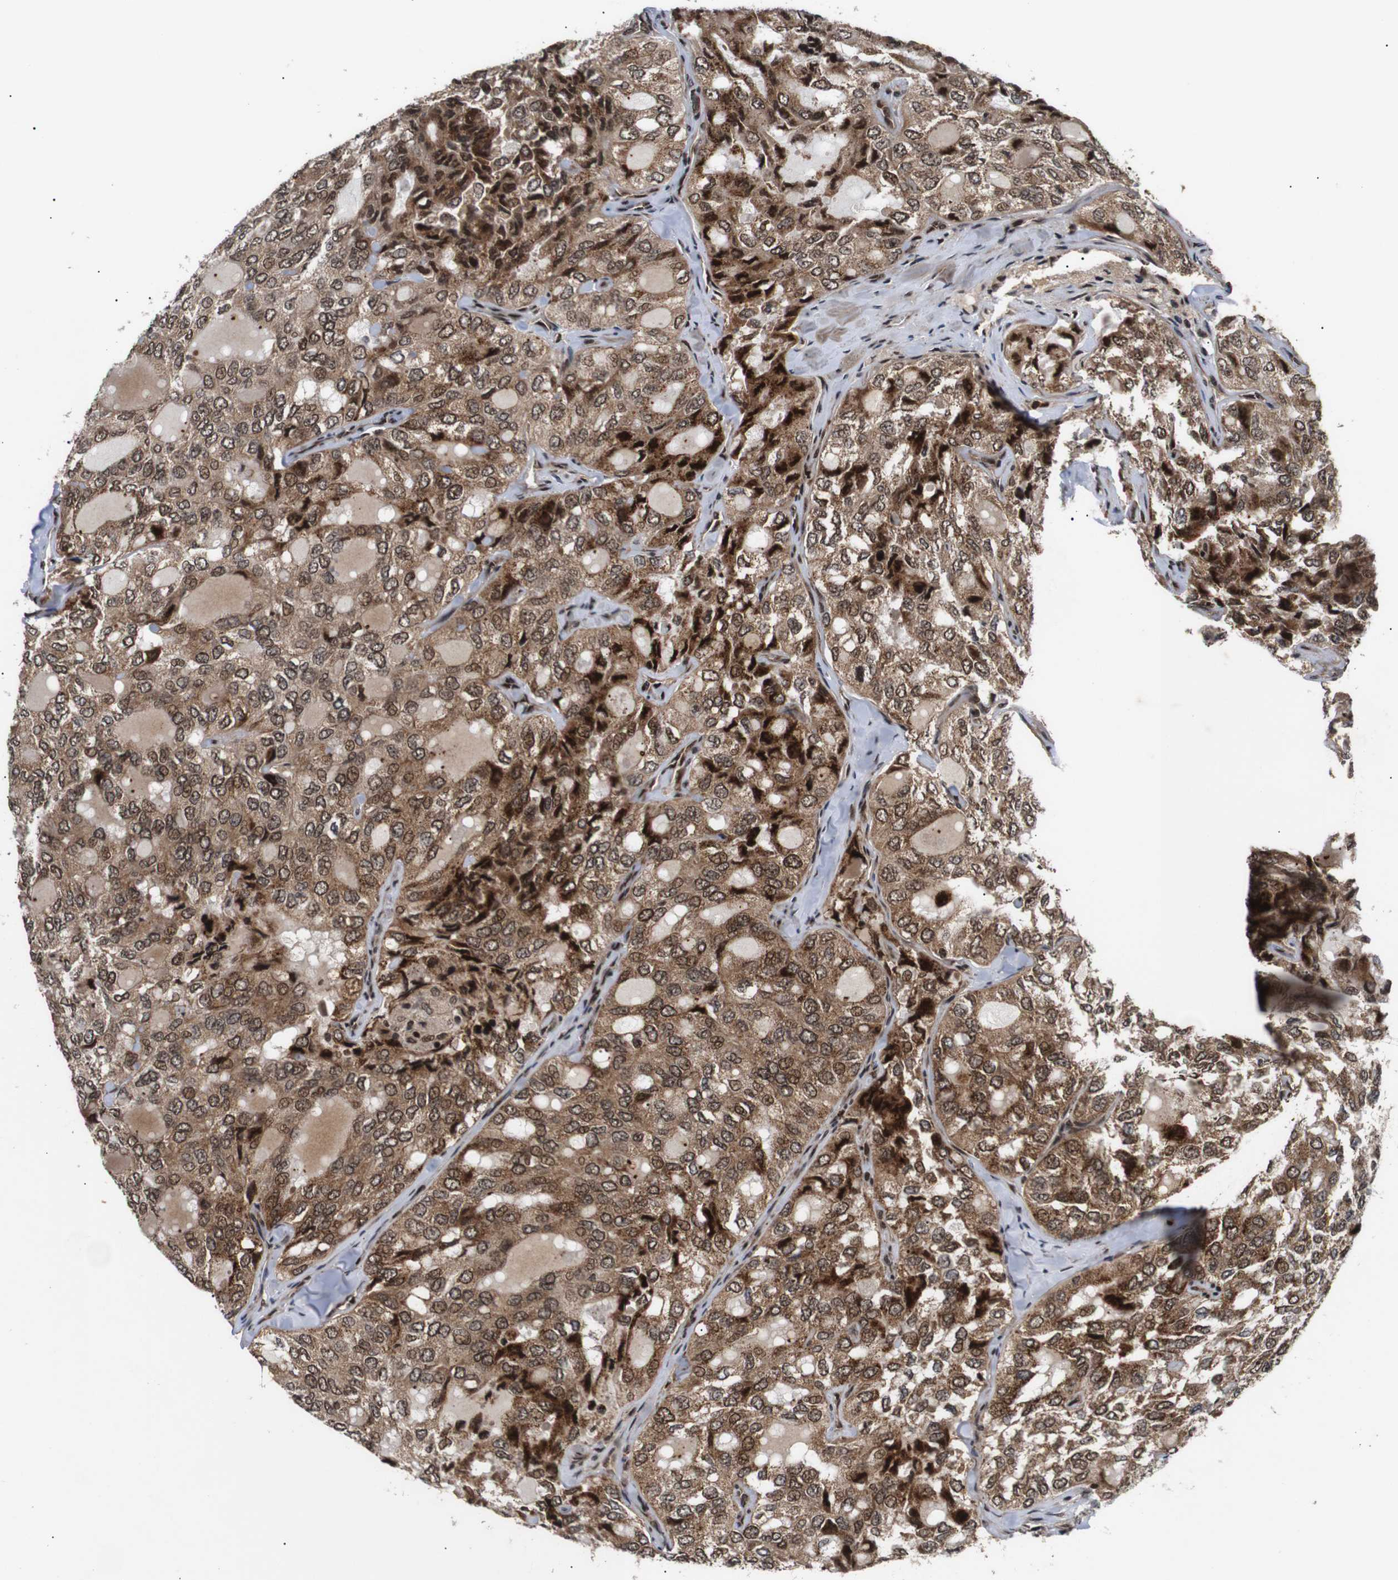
{"staining": {"intensity": "moderate", "quantity": ">75%", "location": "cytoplasmic/membranous,nuclear"}, "tissue": "thyroid cancer", "cell_type": "Tumor cells", "image_type": "cancer", "snomed": [{"axis": "morphology", "description": "Follicular adenoma carcinoma, NOS"}, {"axis": "topography", "description": "Thyroid gland"}], "caption": "The histopathology image shows a brown stain indicating the presence of a protein in the cytoplasmic/membranous and nuclear of tumor cells in thyroid cancer.", "gene": "KIF23", "patient": {"sex": "male", "age": 75}}